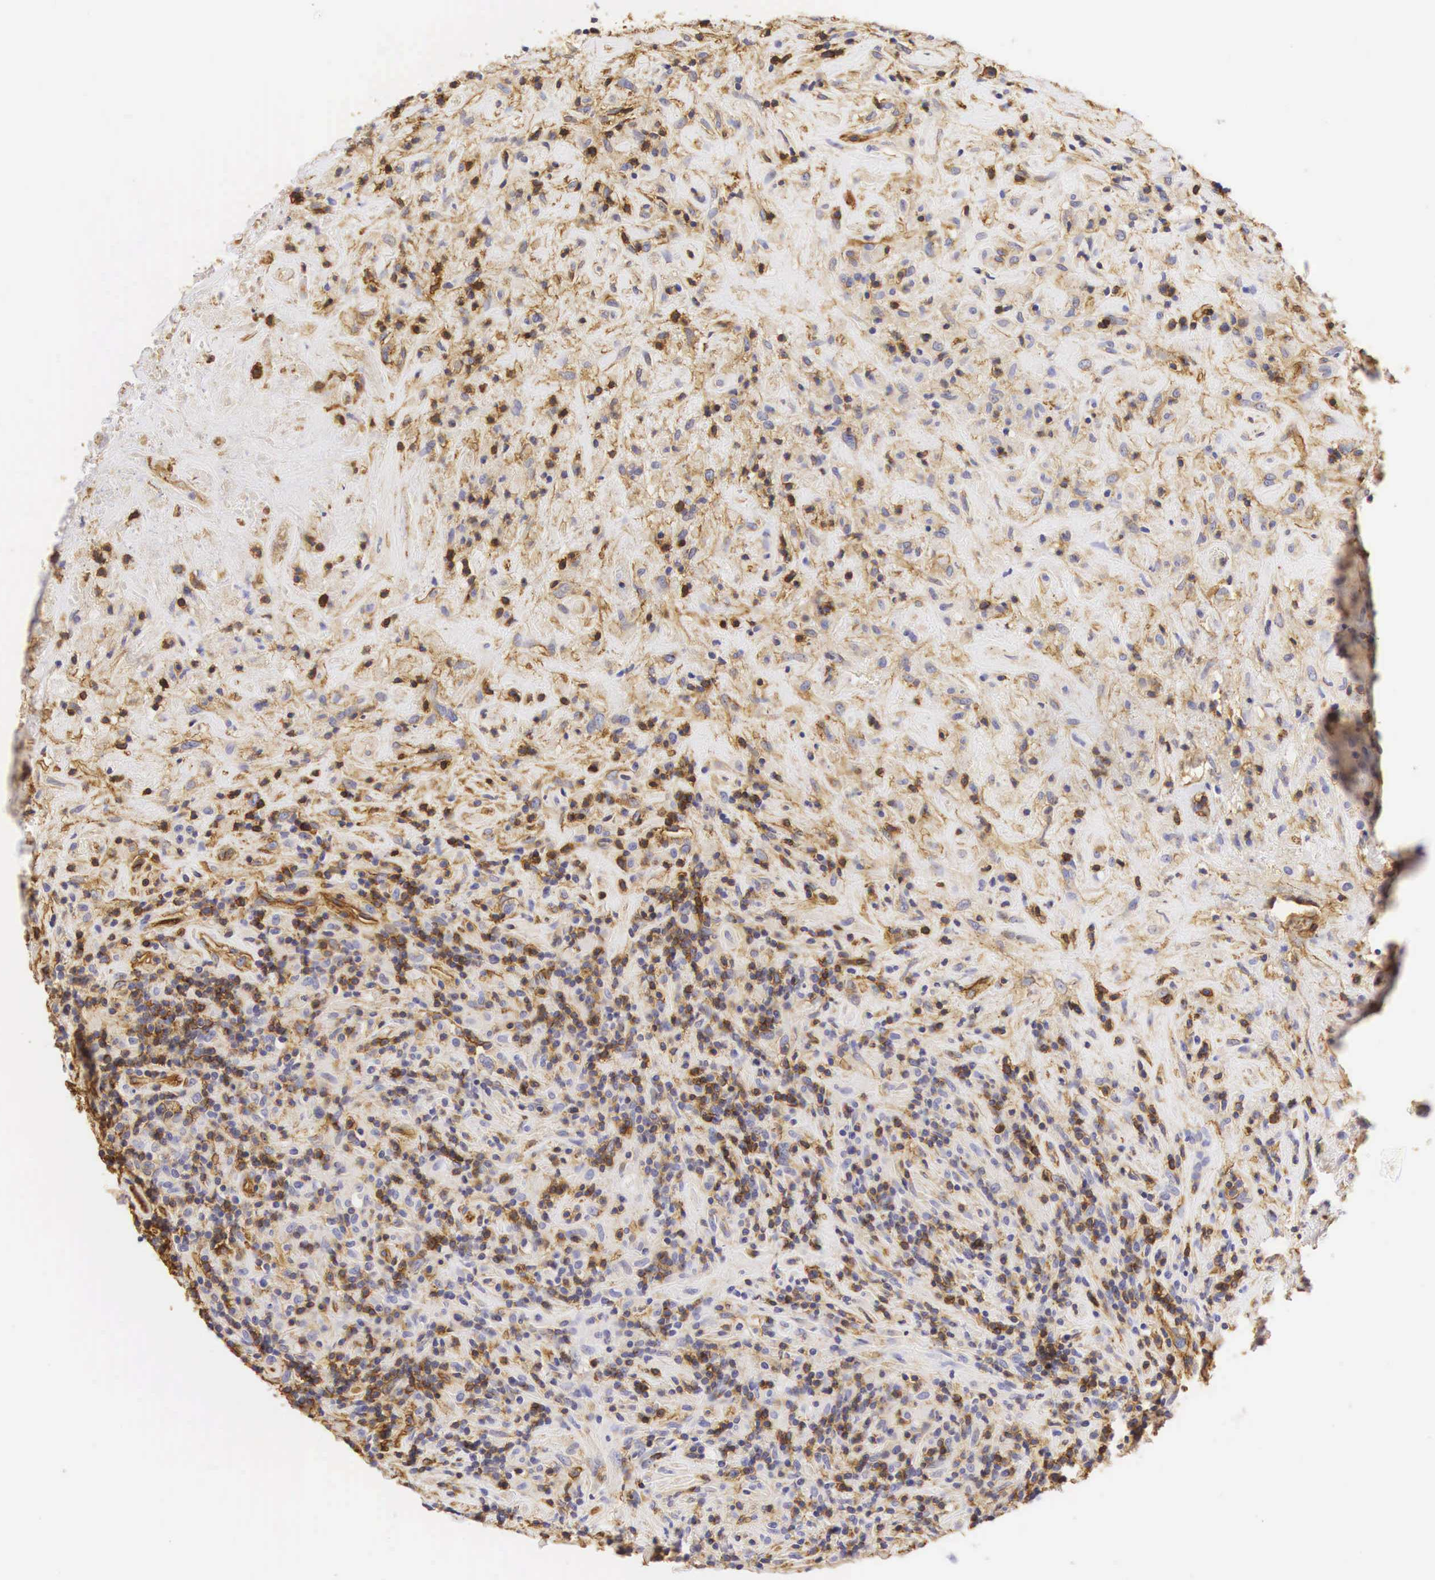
{"staining": {"intensity": "moderate", "quantity": "25%-75%", "location": "cytoplasmic/membranous"}, "tissue": "lymphoma", "cell_type": "Tumor cells", "image_type": "cancer", "snomed": [{"axis": "morphology", "description": "Hodgkin's disease, NOS"}, {"axis": "topography", "description": "Lymph node"}], "caption": "Hodgkin's disease stained with a brown dye displays moderate cytoplasmic/membranous positive staining in approximately 25%-75% of tumor cells.", "gene": "CD99", "patient": {"sex": "male", "age": 46}}